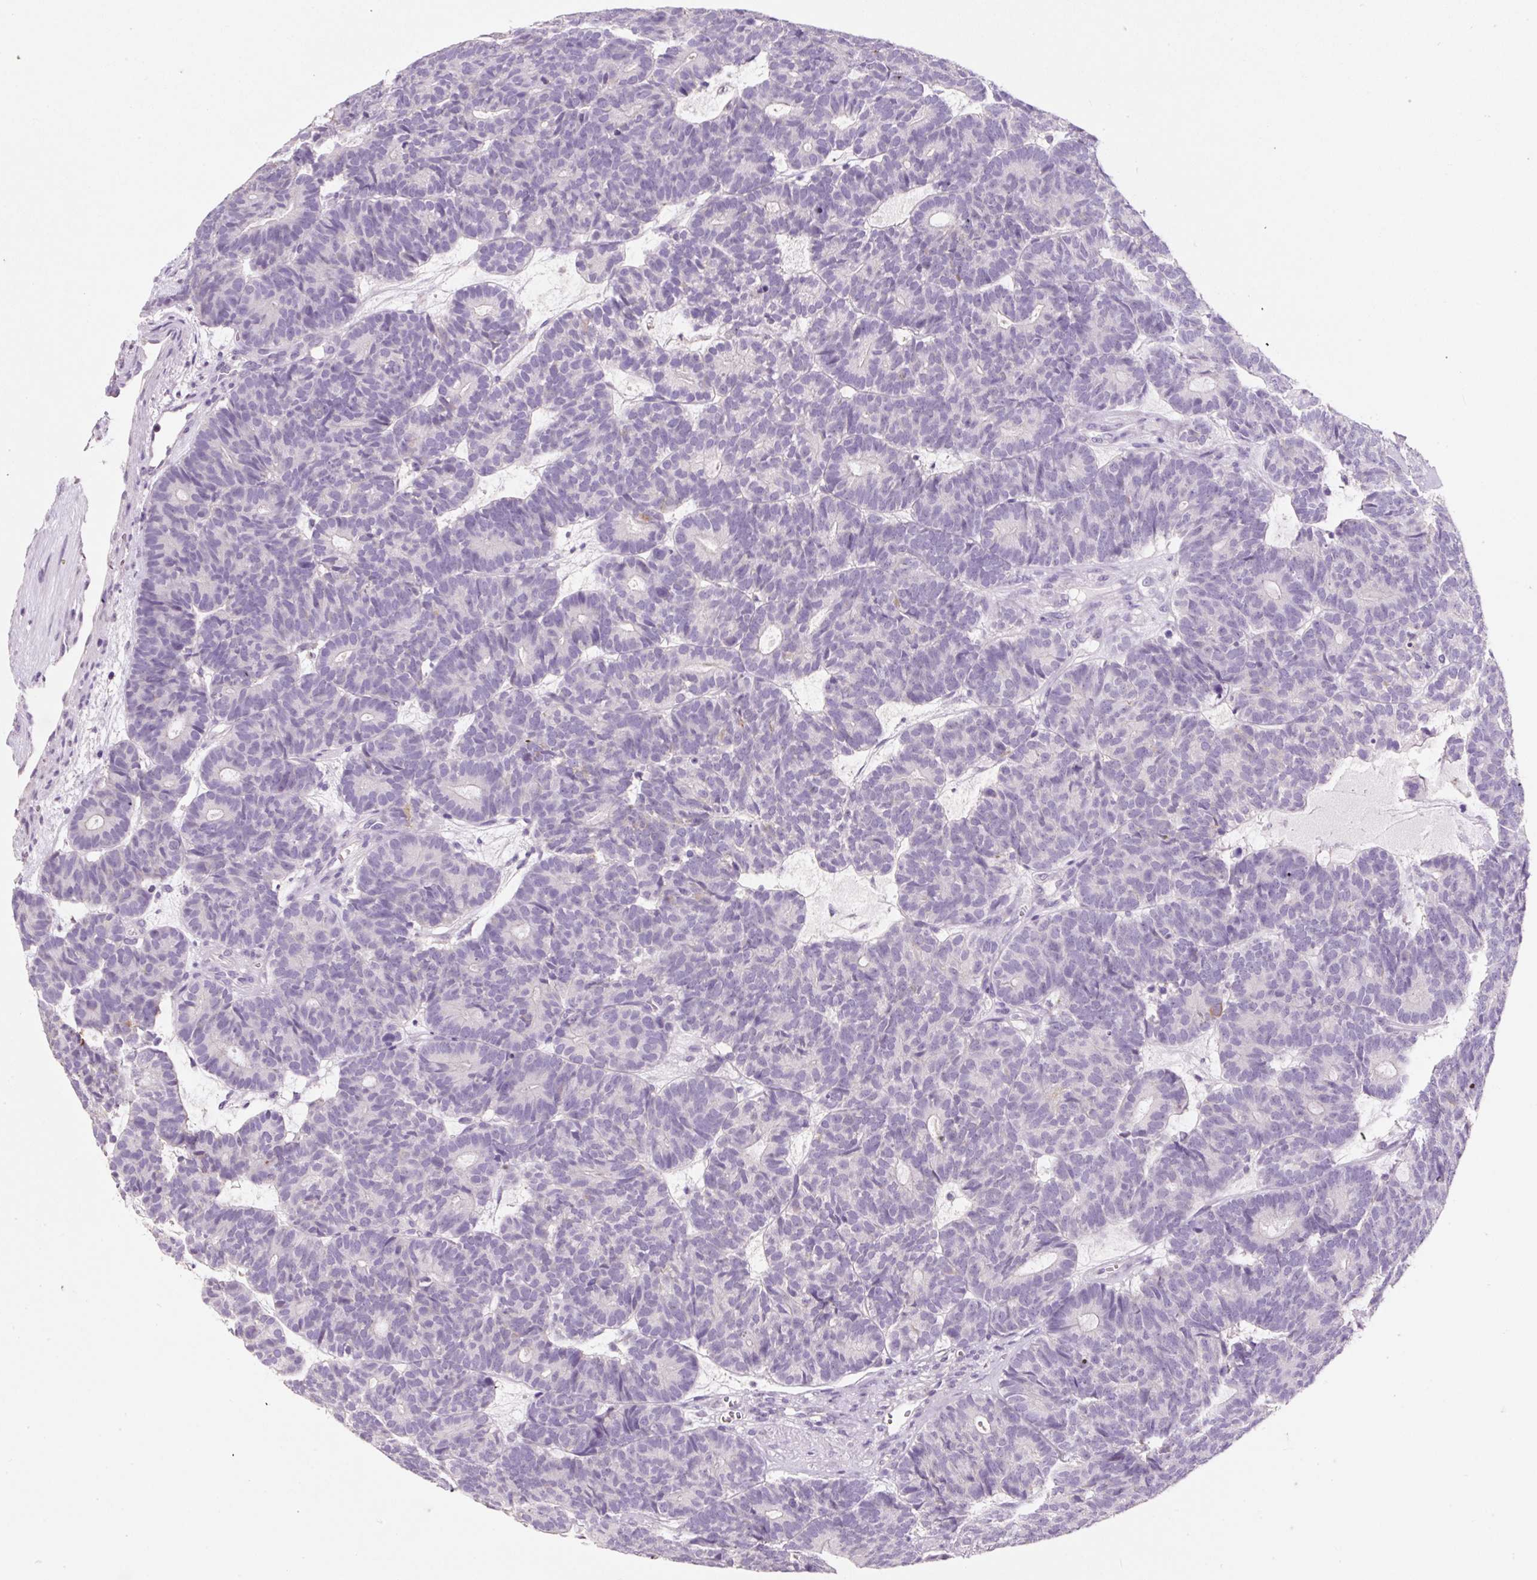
{"staining": {"intensity": "negative", "quantity": "none", "location": "none"}, "tissue": "head and neck cancer", "cell_type": "Tumor cells", "image_type": "cancer", "snomed": [{"axis": "morphology", "description": "Adenocarcinoma, NOS"}, {"axis": "topography", "description": "Head-Neck"}], "caption": "The immunohistochemistry (IHC) micrograph has no significant expression in tumor cells of adenocarcinoma (head and neck) tissue. (DAB immunohistochemistry with hematoxylin counter stain).", "gene": "SYP", "patient": {"sex": "female", "age": 81}}